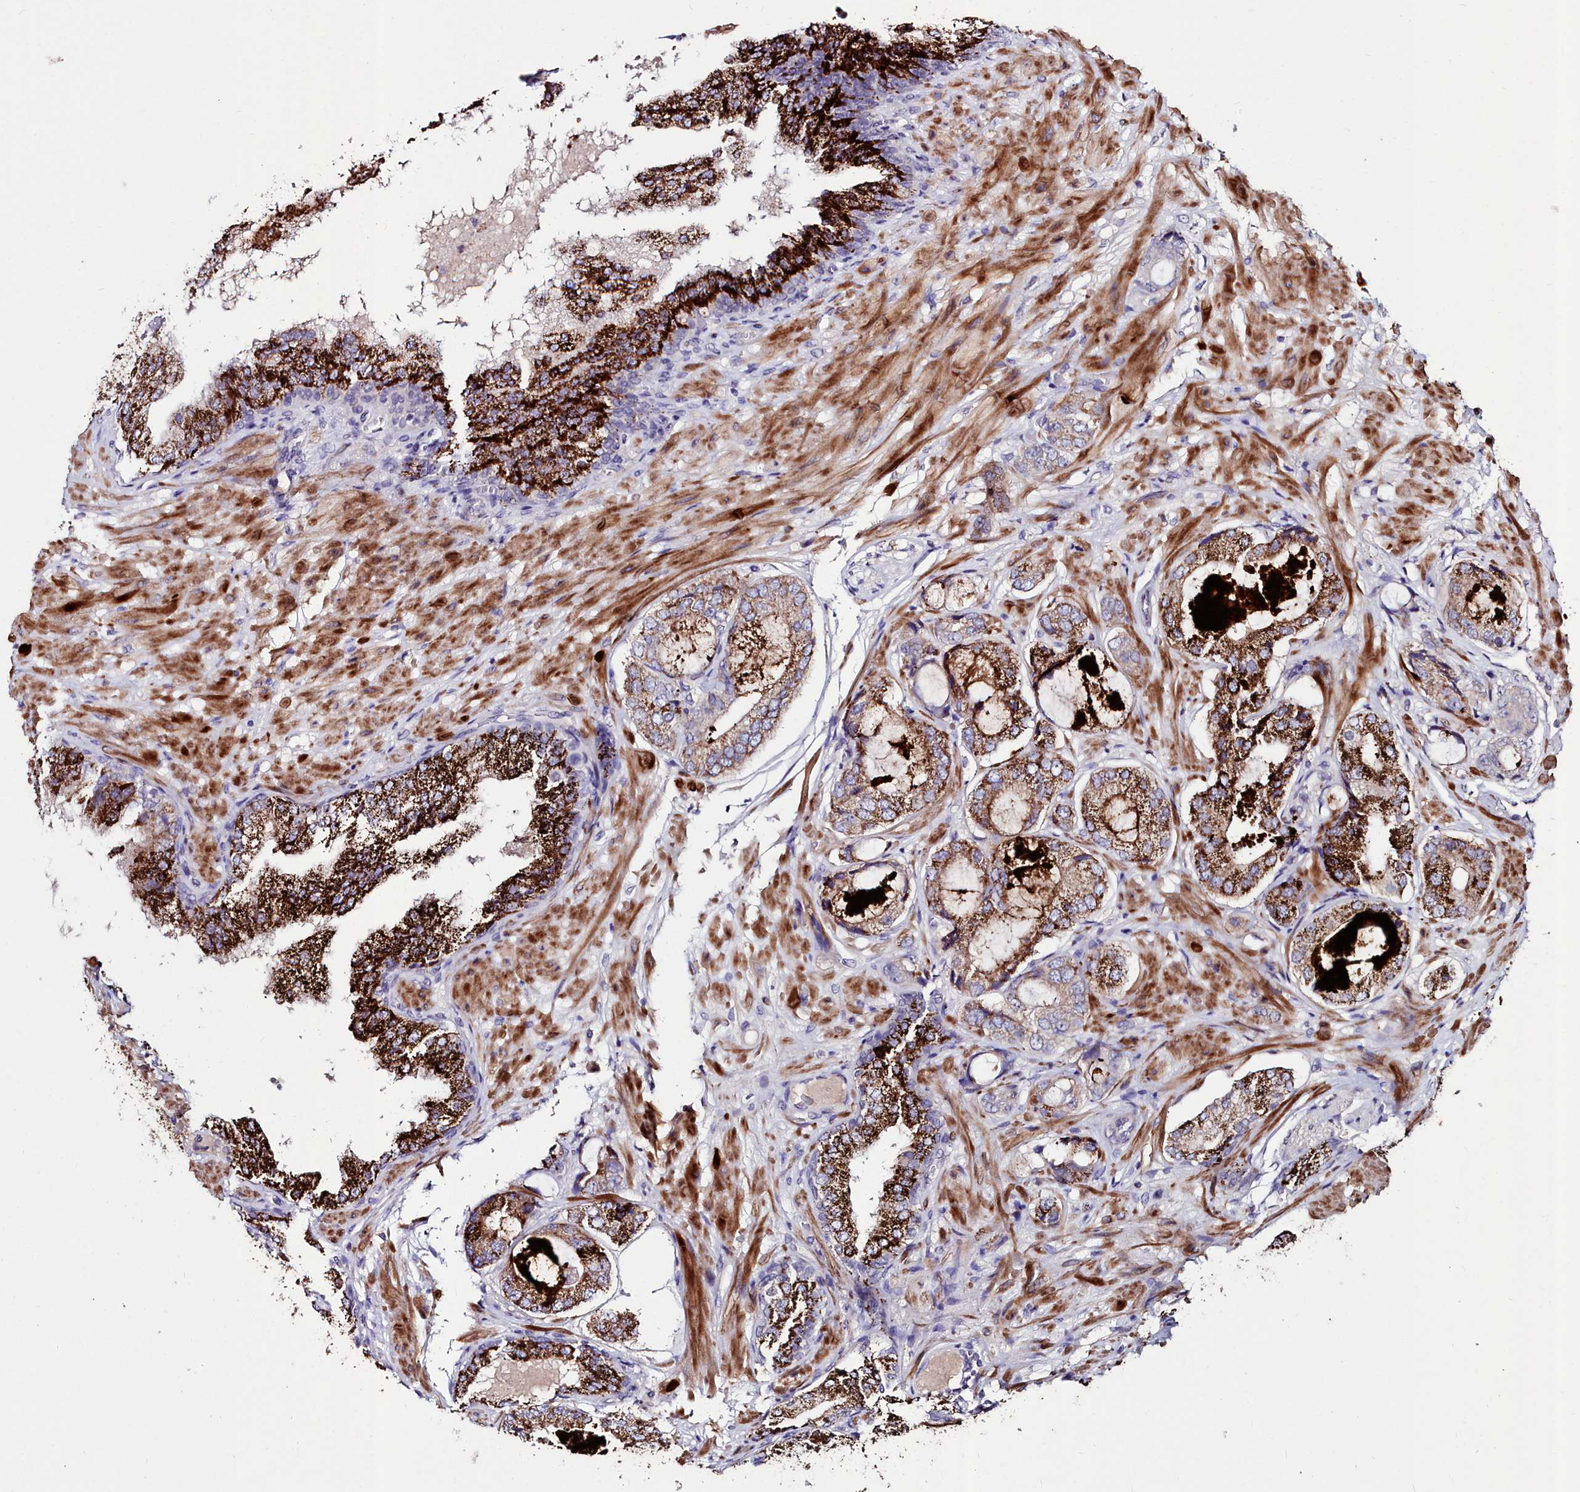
{"staining": {"intensity": "strong", "quantity": "25%-75%", "location": "cytoplasmic/membranous"}, "tissue": "prostate cancer", "cell_type": "Tumor cells", "image_type": "cancer", "snomed": [{"axis": "morphology", "description": "Adenocarcinoma, High grade"}, {"axis": "topography", "description": "Prostate"}], "caption": "About 25%-75% of tumor cells in human prostate cancer (adenocarcinoma (high-grade)) demonstrate strong cytoplasmic/membranous protein positivity as visualized by brown immunohistochemical staining.", "gene": "AMBRA1", "patient": {"sex": "male", "age": 59}}